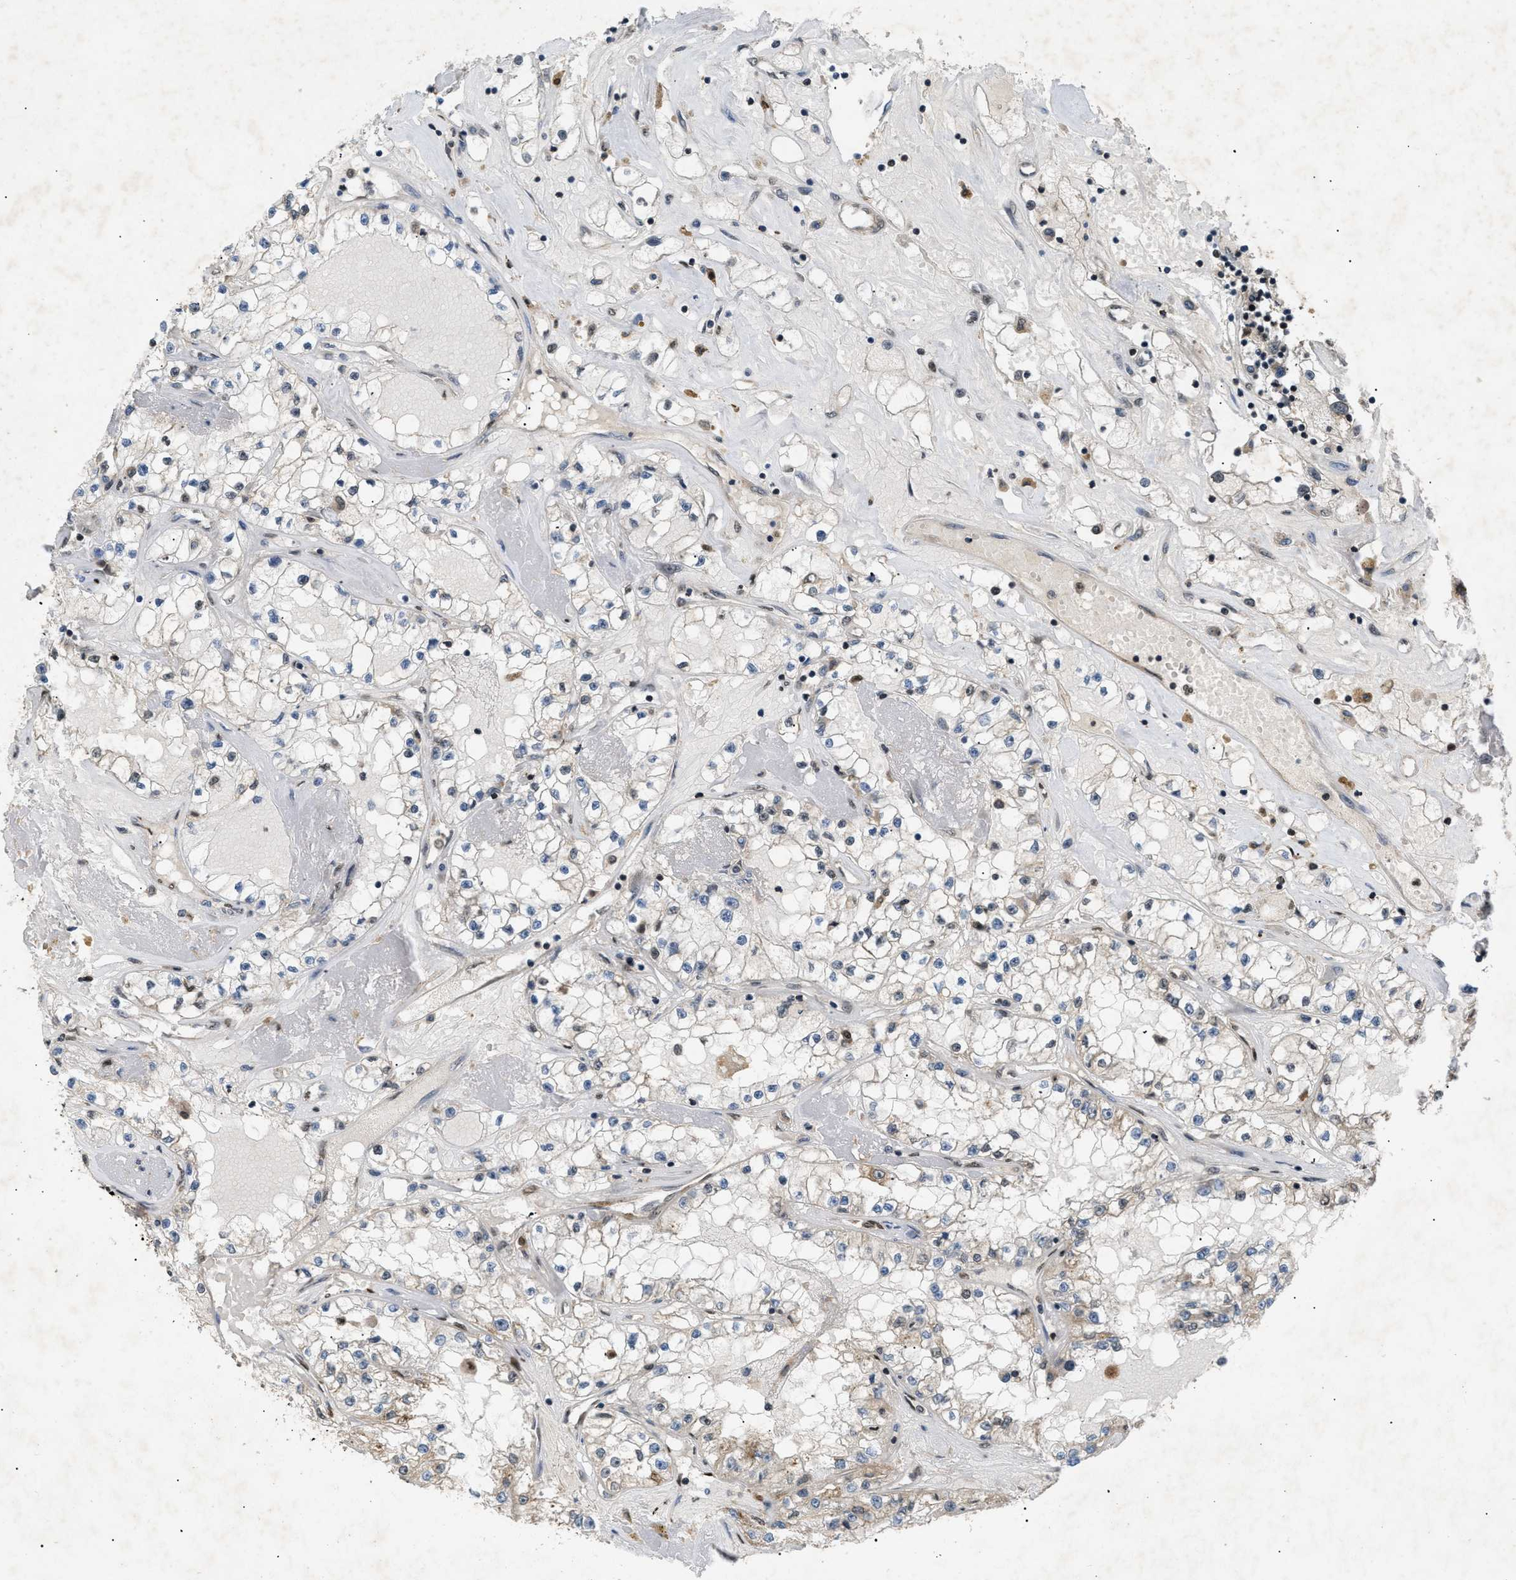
{"staining": {"intensity": "weak", "quantity": "<25%", "location": "nuclear"}, "tissue": "renal cancer", "cell_type": "Tumor cells", "image_type": "cancer", "snomed": [{"axis": "morphology", "description": "Adenocarcinoma, NOS"}, {"axis": "topography", "description": "Kidney"}], "caption": "An immunohistochemistry micrograph of adenocarcinoma (renal) is shown. There is no staining in tumor cells of adenocarcinoma (renal).", "gene": "RBM5", "patient": {"sex": "male", "age": 56}}